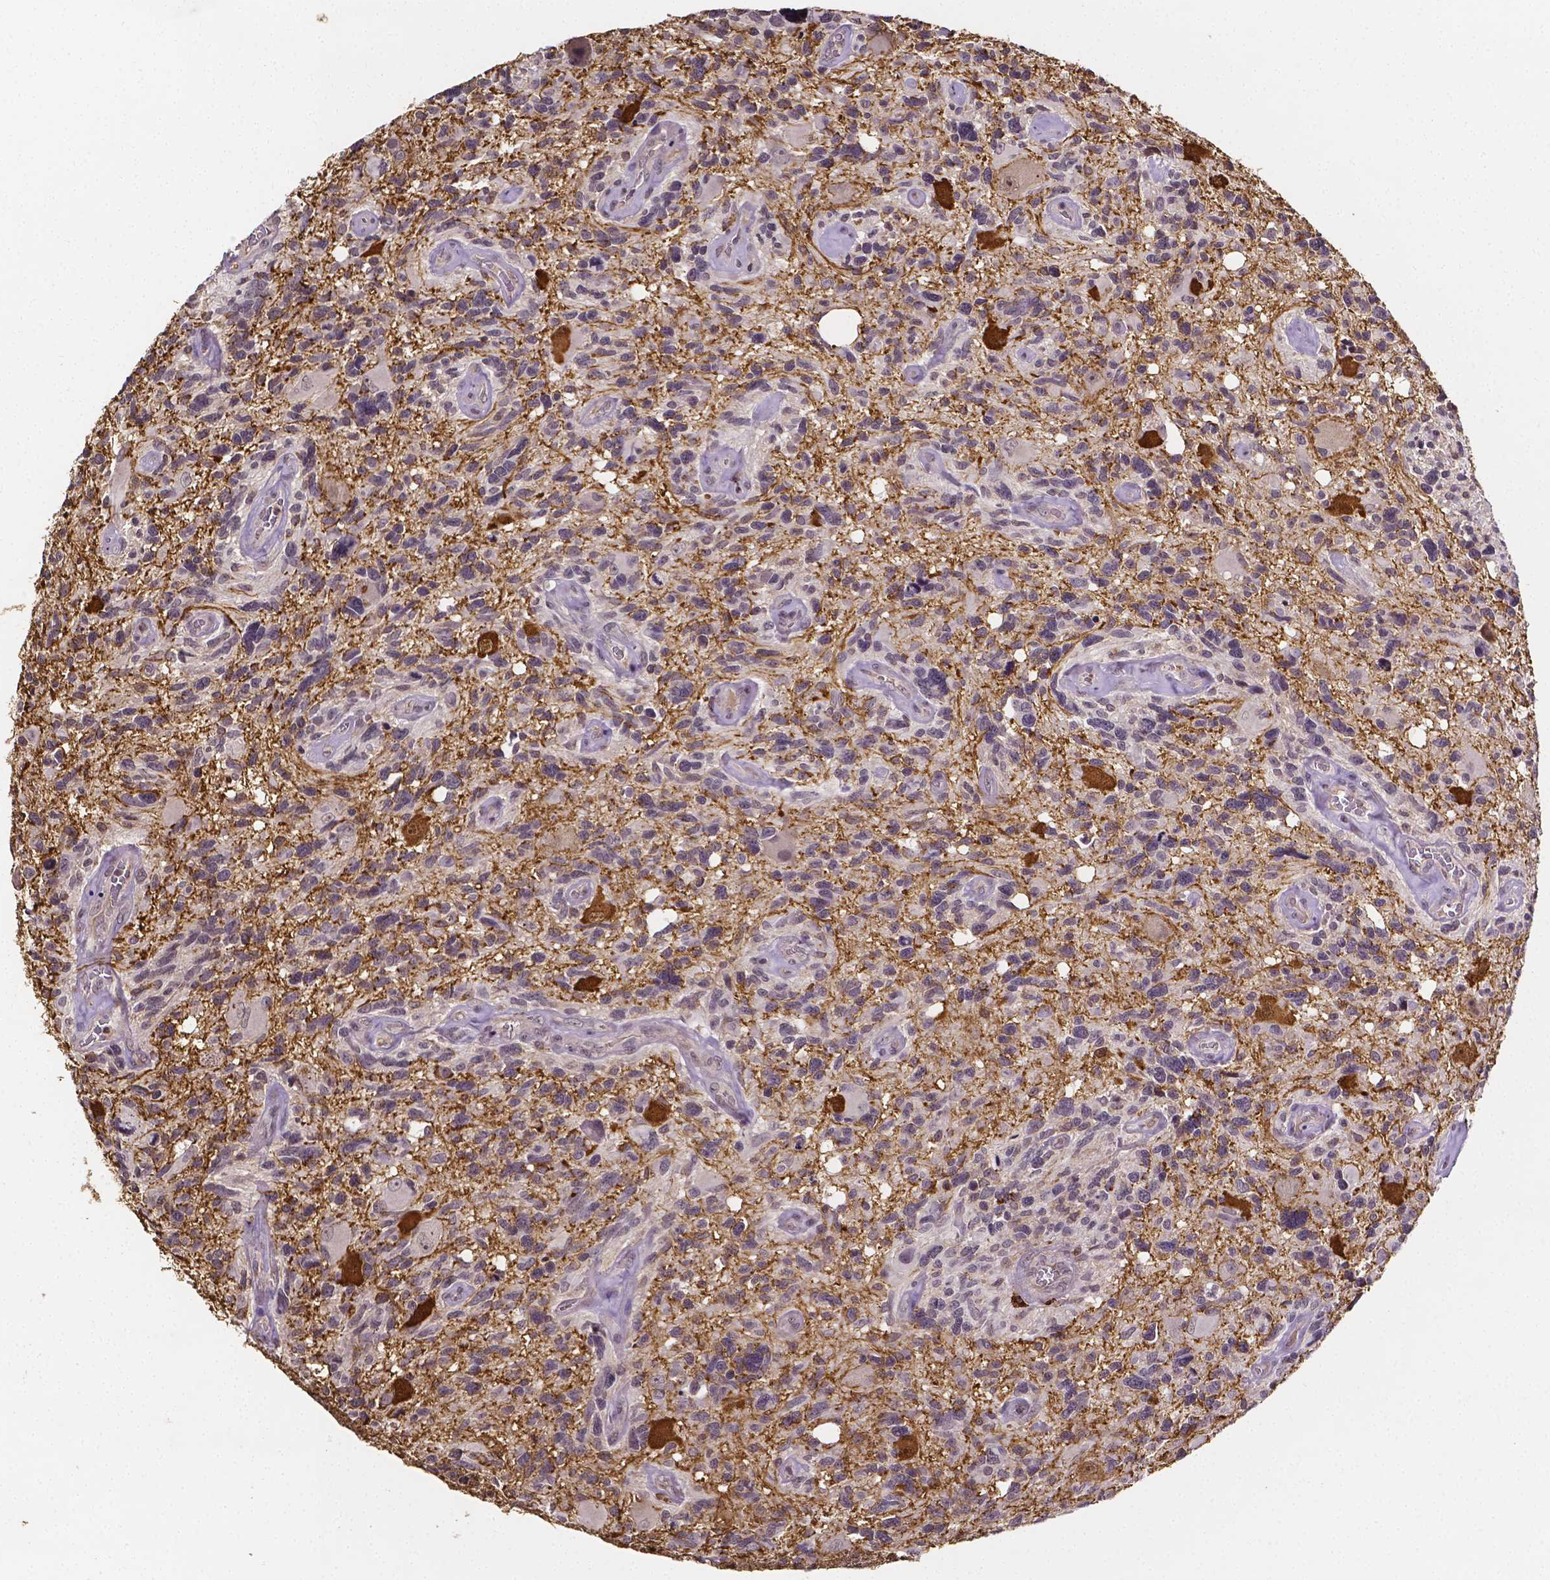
{"staining": {"intensity": "weak", "quantity": "<25%", "location": "cytoplasmic/membranous"}, "tissue": "glioma", "cell_type": "Tumor cells", "image_type": "cancer", "snomed": [{"axis": "morphology", "description": "Glioma, malignant, High grade"}, {"axis": "topography", "description": "Brain"}], "caption": "Immunohistochemistry of glioma exhibits no expression in tumor cells.", "gene": "NRGN", "patient": {"sex": "male", "age": 49}}